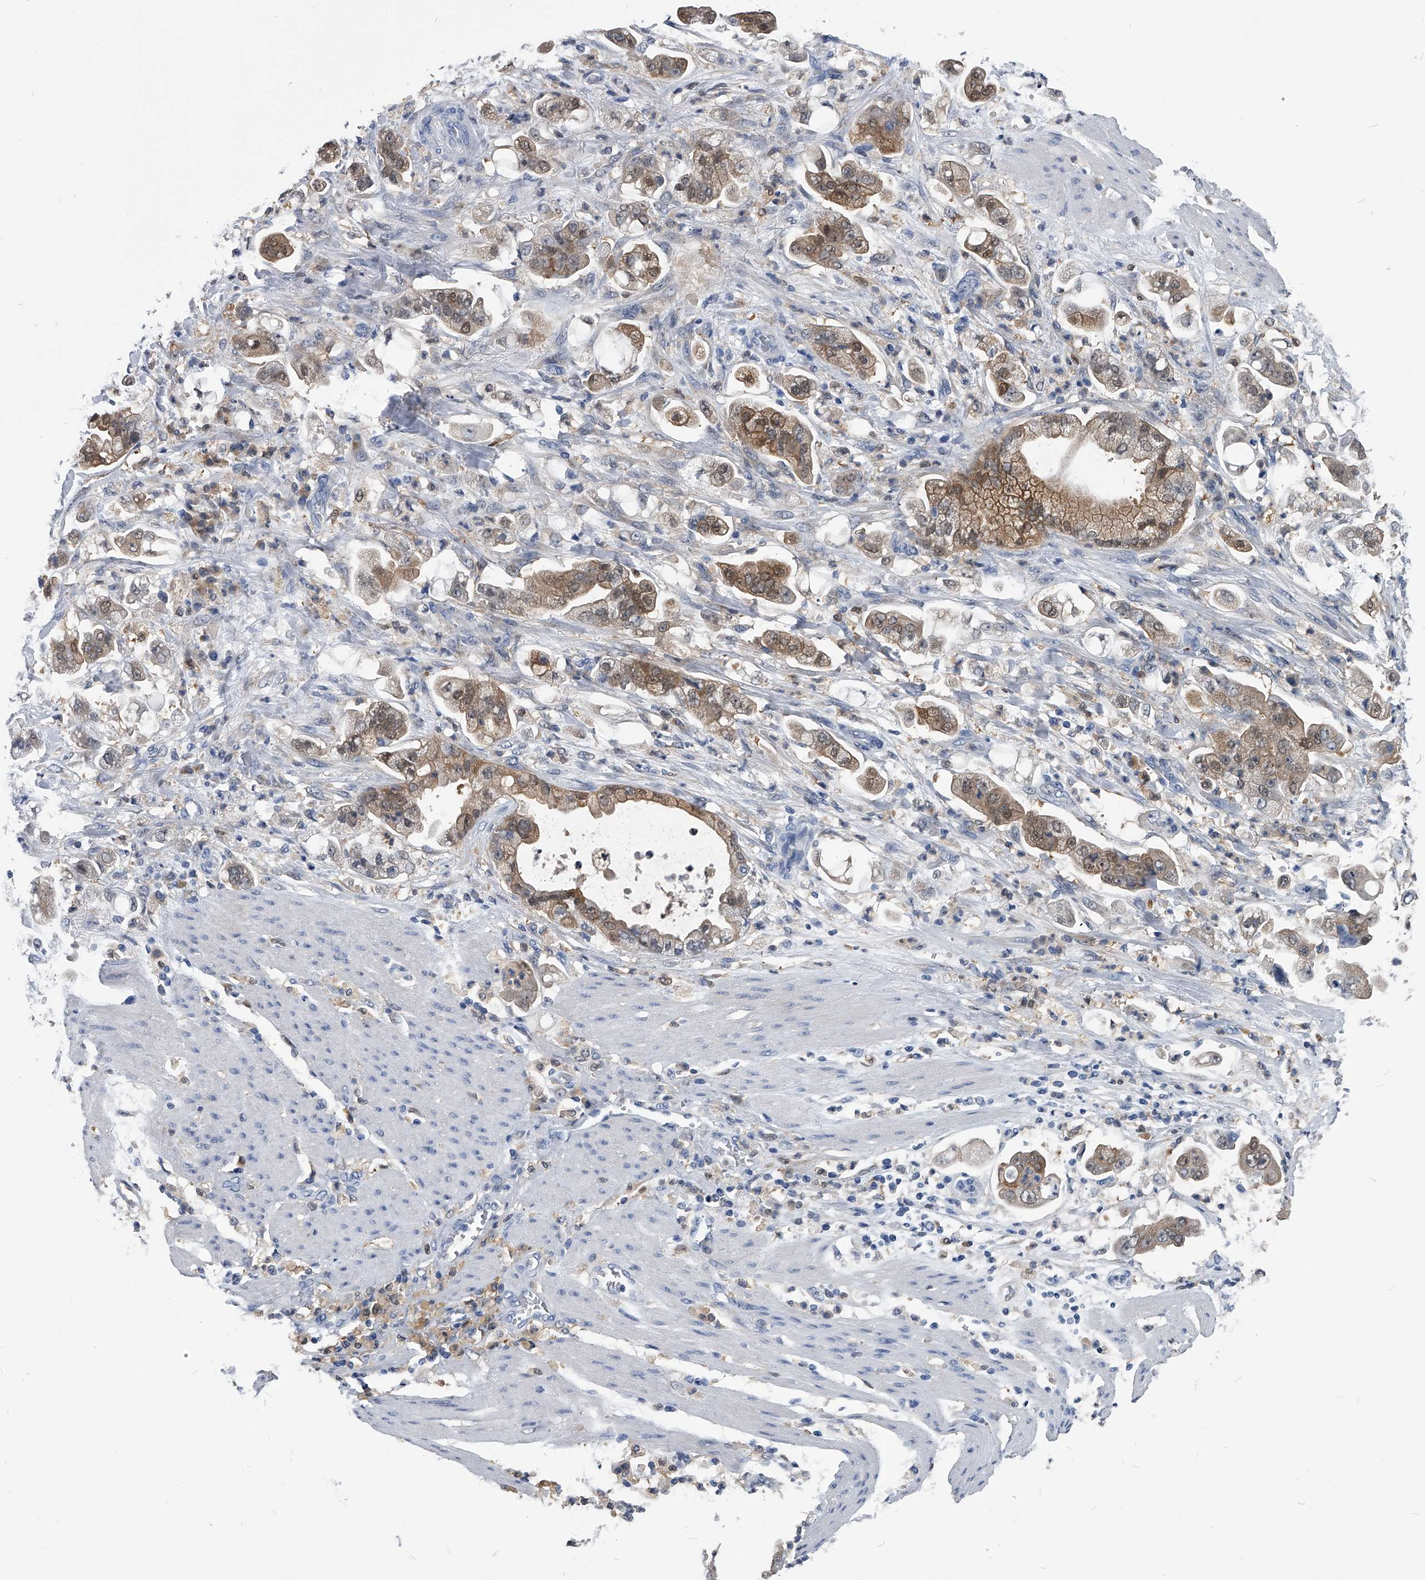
{"staining": {"intensity": "moderate", "quantity": ">75%", "location": "cytoplasmic/membranous"}, "tissue": "stomach cancer", "cell_type": "Tumor cells", "image_type": "cancer", "snomed": [{"axis": "morphology", "description": "Adenocarcinoma, NOS"}, {"axis": "topography", "description": "Stomach"}], "caption": "Tumor cells exhibit medium levels of moderate cytoplasmic/membranous positivity in approximately >75% of cells in adenocarcinoma (stomach).", "gene": "PDXK", "patient": {"sex": "male", "age": 62}}